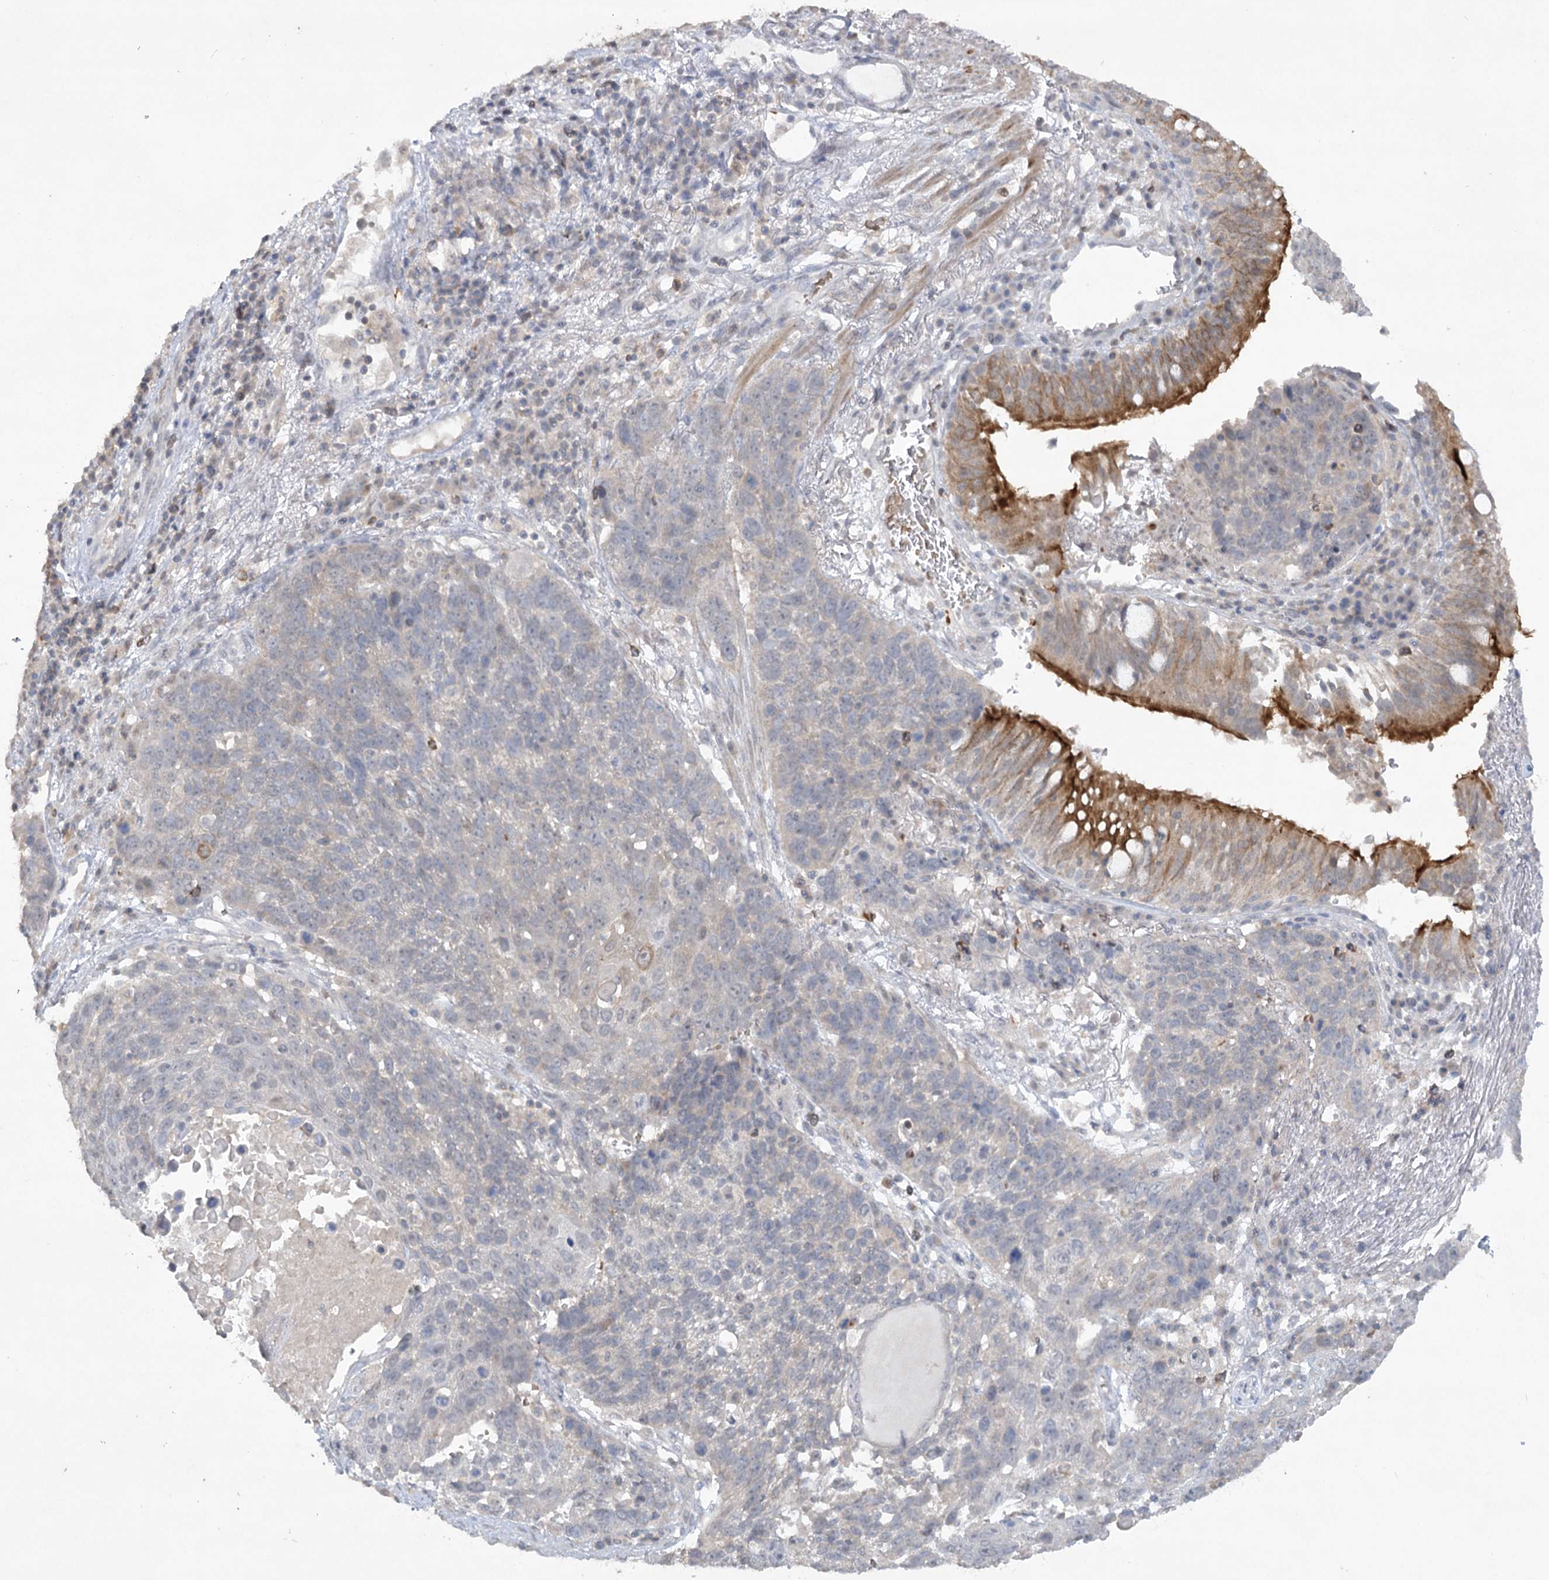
{"staining": {"intensity": "negative", "quantity": "none", "location": "none"}, "tissue": "lung cancer", "cell_type": "Tumor cells", "image_type": "cancer", "snomed": [{"axis": "morphology", "description": "Squamous cell carcinoma, NOS"}, {"axis": "topography", "description": "Lung"}], "caption": "A photomicrograph of lung cancer stained for a protein displays no brown staining in tumor cells.", "gene": "TRAF3IP1", "patient": {"sex": "male", "age": 66}}